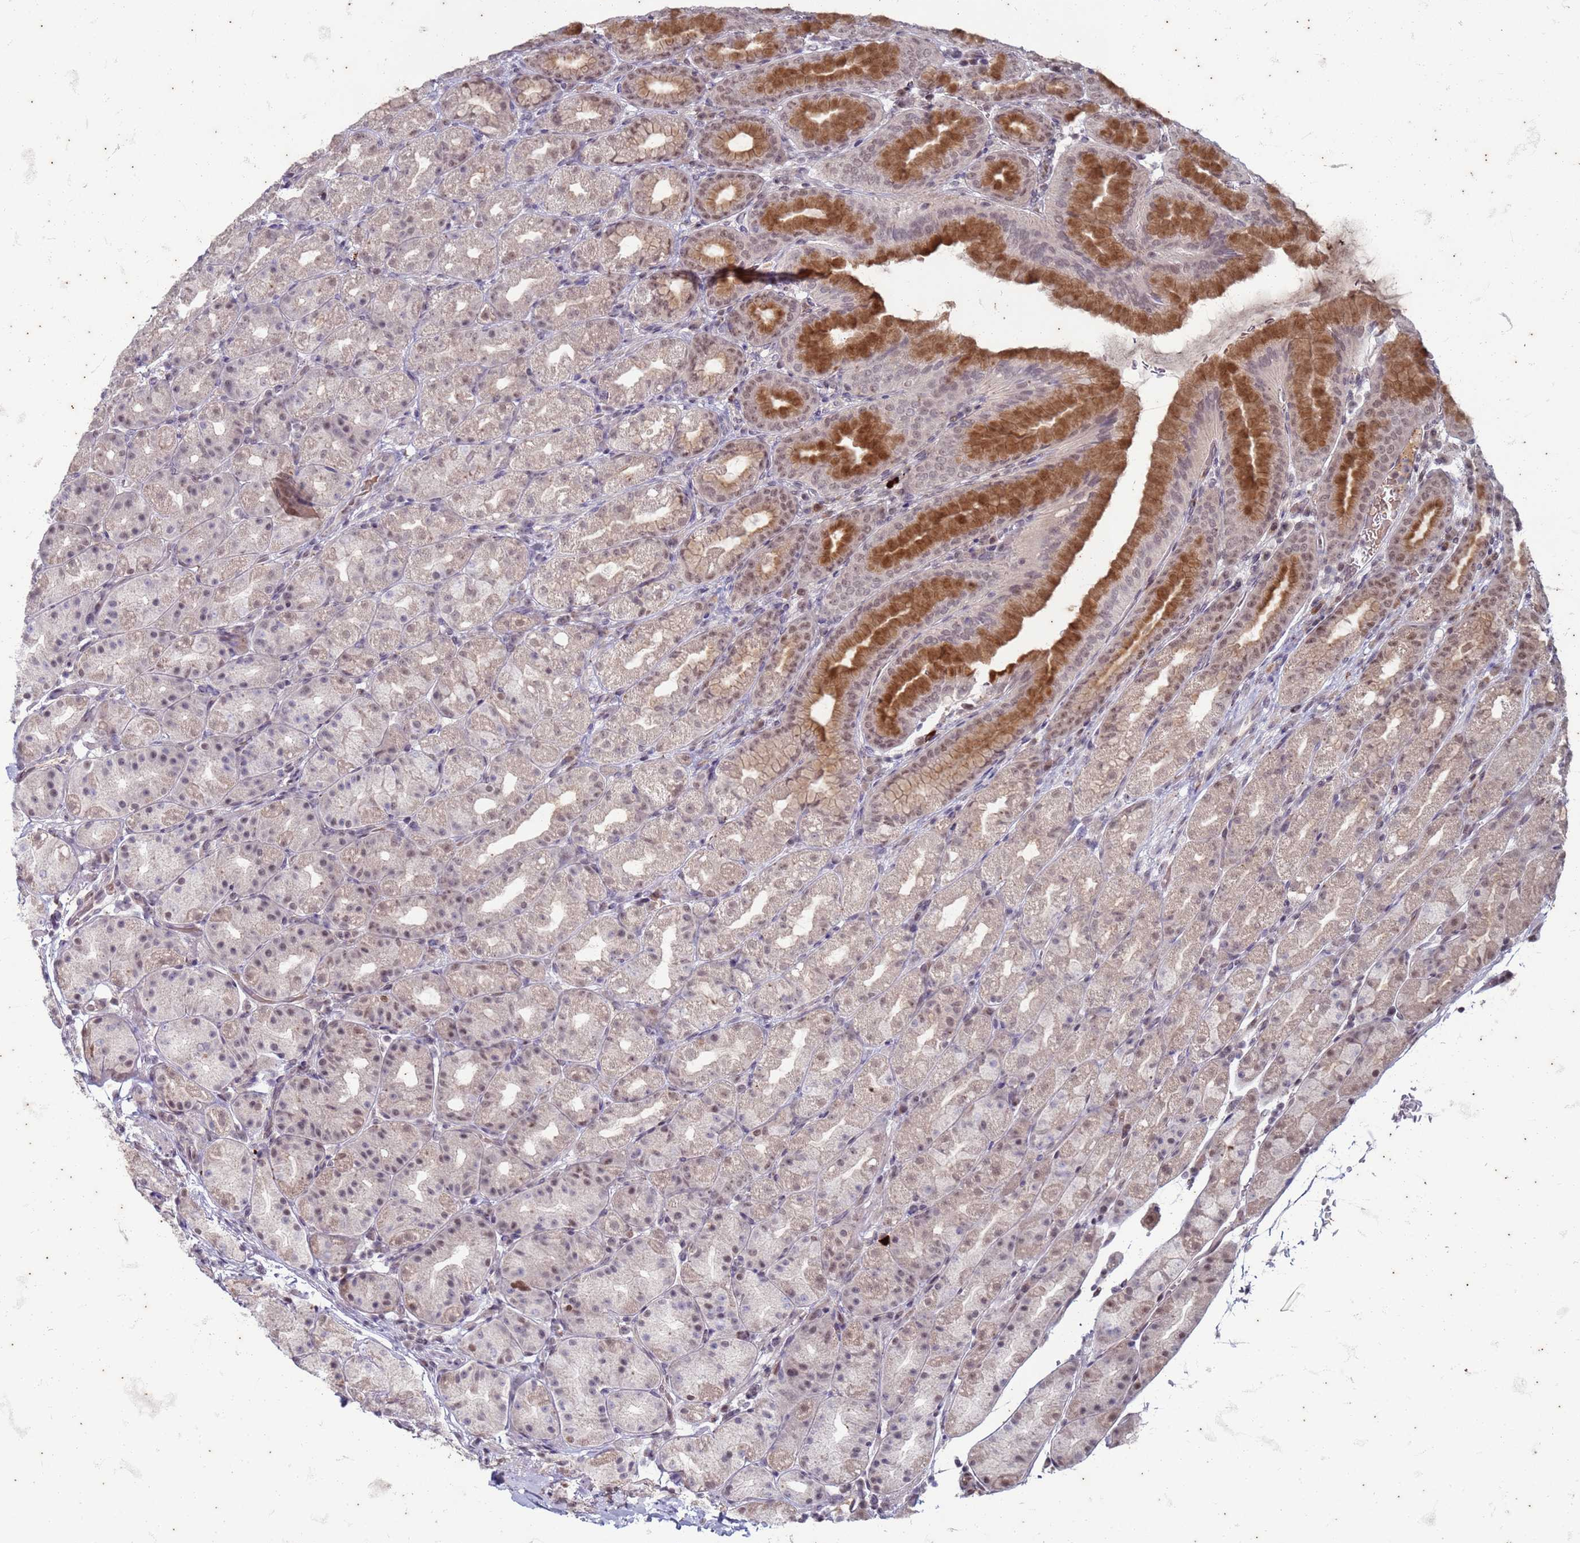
{"staining": {"intensity": "moderate", "quantity": "25%-75%", "location": "cytoplasmic/membranous,nuclear"}, "tissue": "stomach", "cell_type": "Glandular cells", "image_type": "normal", "snomed": [{"axis": "morphology", "description": "Normal tissue, NOS"}, {"axis": "topography", "description": "Stomach, upper"}, {"axis": "topography", "description": "Stomach"}], "caption": "Immunohistochemical staining of normal human stomach demonstrates 25%-75% levels of moderate cytoplasmic/membranous,nuclear protein staining in about 25%-75% of glandular cells.", "gene": "TRMT6", "patient": {"sex": "male", "age": 68}}